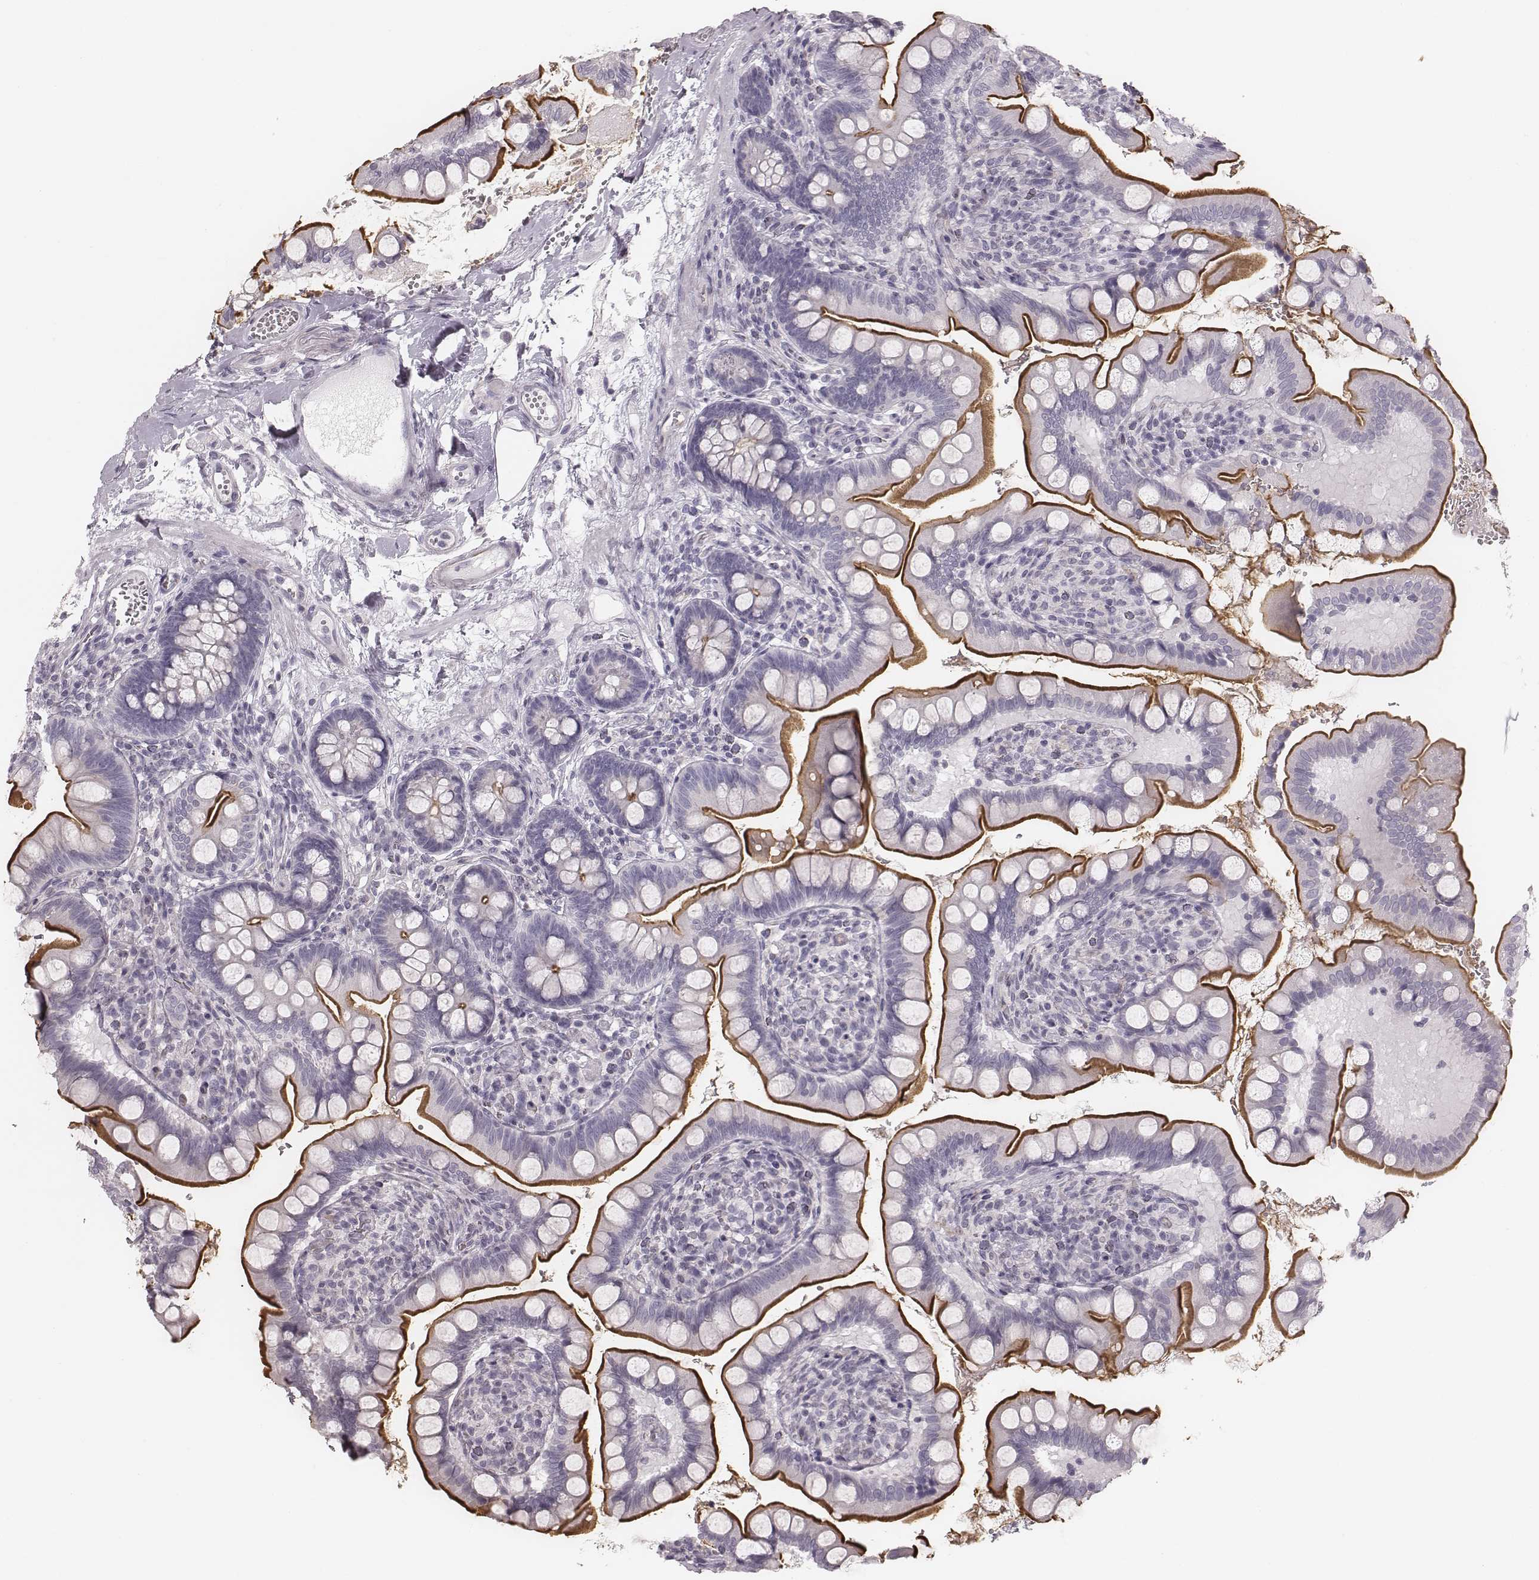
{"staining": {"intensity": "strong", "quantity": "25%-75%", "location": "cytoplasmic/membranous"}, "tissue": "small intestine", "cell_type": "Glandular cells", "image_type": "normal", "snomed": [{"axis": "morphology", "description": "Normal tissue, NOS"}, {"axis": "topography", "description": "Small intestine"}], "caption": "Small intestine stained with DAB (3,3'-diaminobenzidine) IHC shows high levels of strong cytoplasmic/membranous positivity in about 25%-75% of glandular cells. Nuclei are stained in blue.", "gene": "SPA17", "patient": {"sex": "female", "age": 56}}